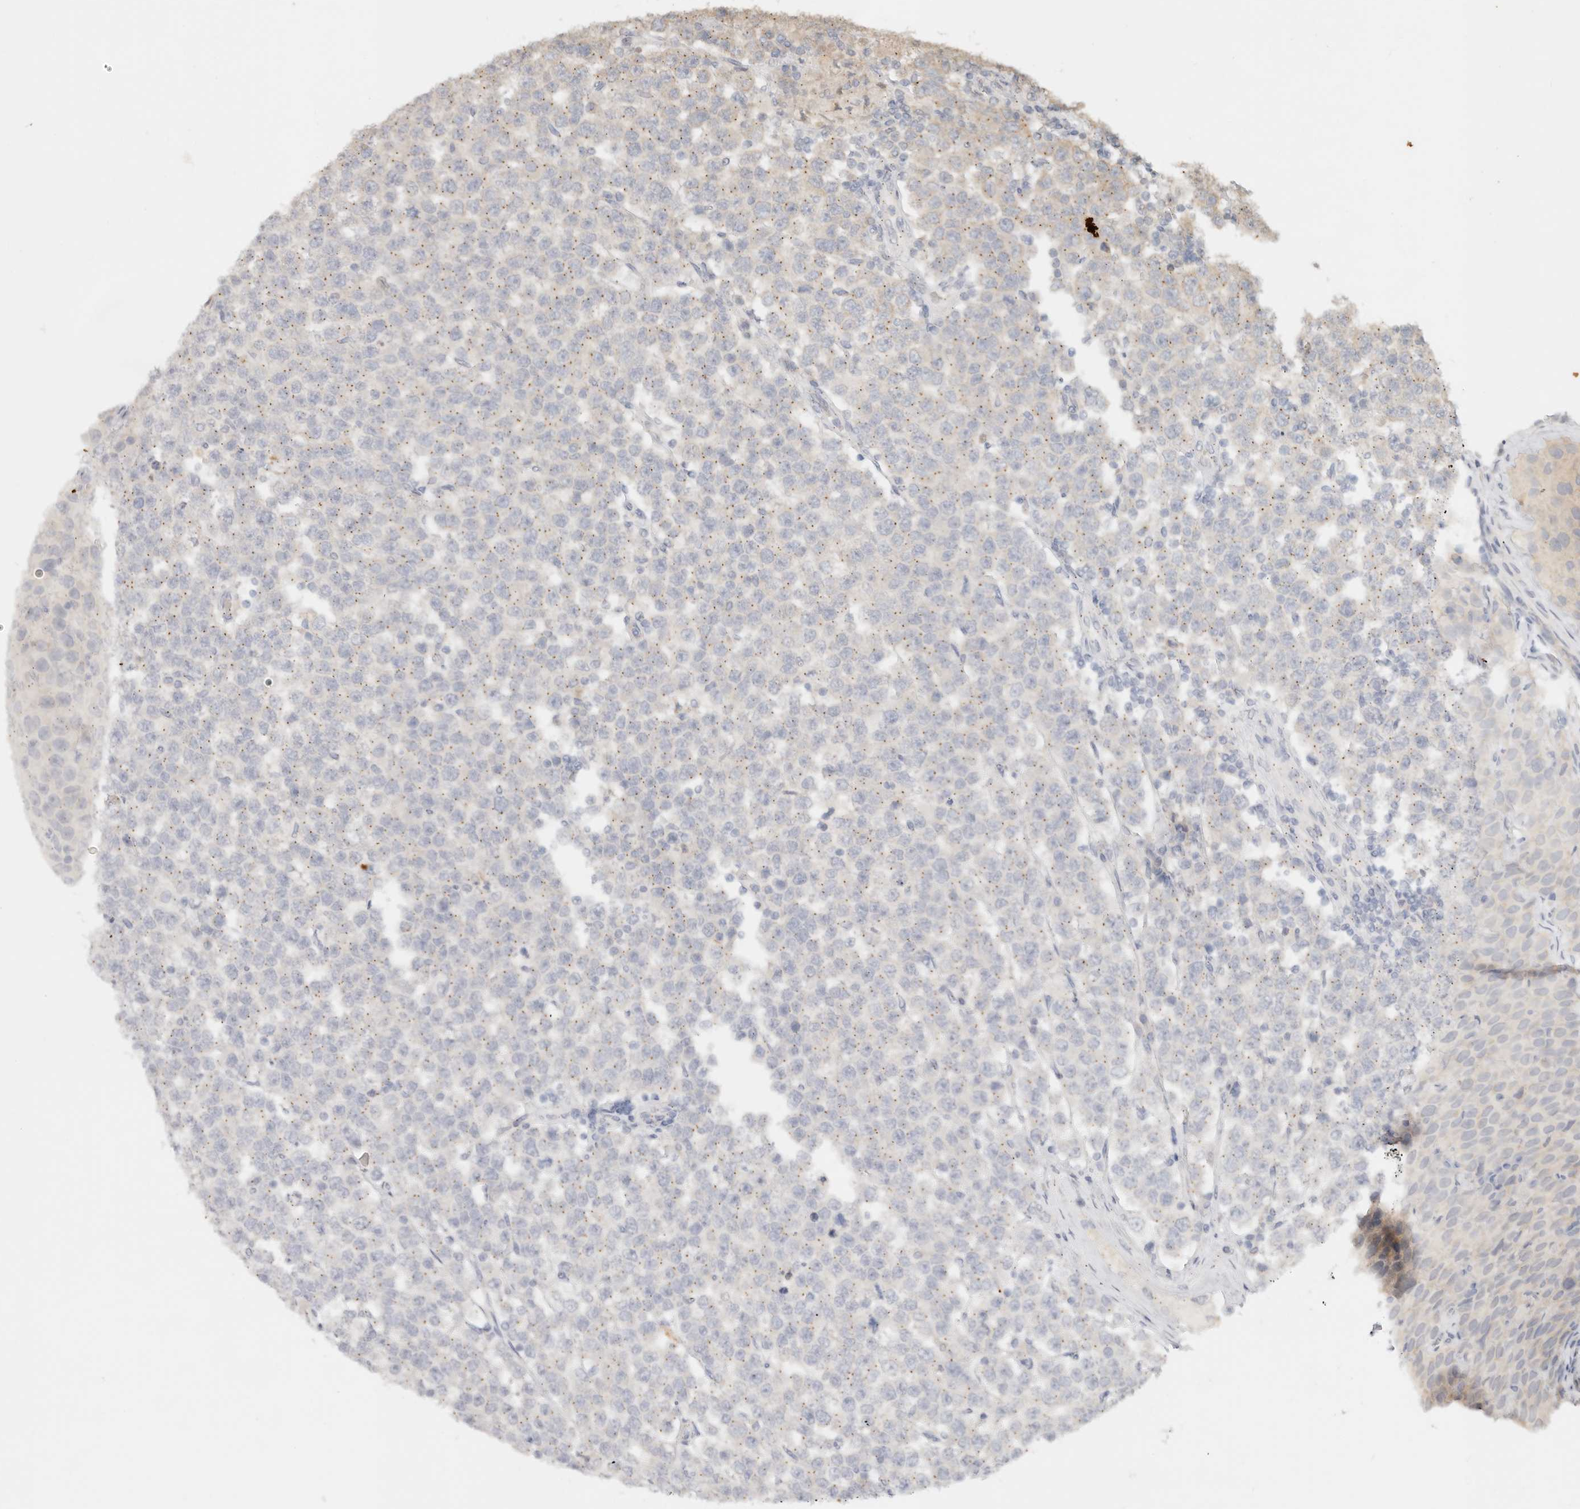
{"staining": {"intensity": "negative", "quantity": "none", "location": "none"}, "tissue": "testis cancer", "cell_type": "Tumor cells", "image_type": "cancer", "snomed": [{"axis": "morphology", "description": "Seminoma, NOS"}, {"axis": "topography", "description": "Testis"}], "caption": "The IHC photomicrograph has no significant expression in tumor cells of seminoma (testis) tissue.", "gene": "LMO4", "patient": {"sex": "male", "age": 28}}